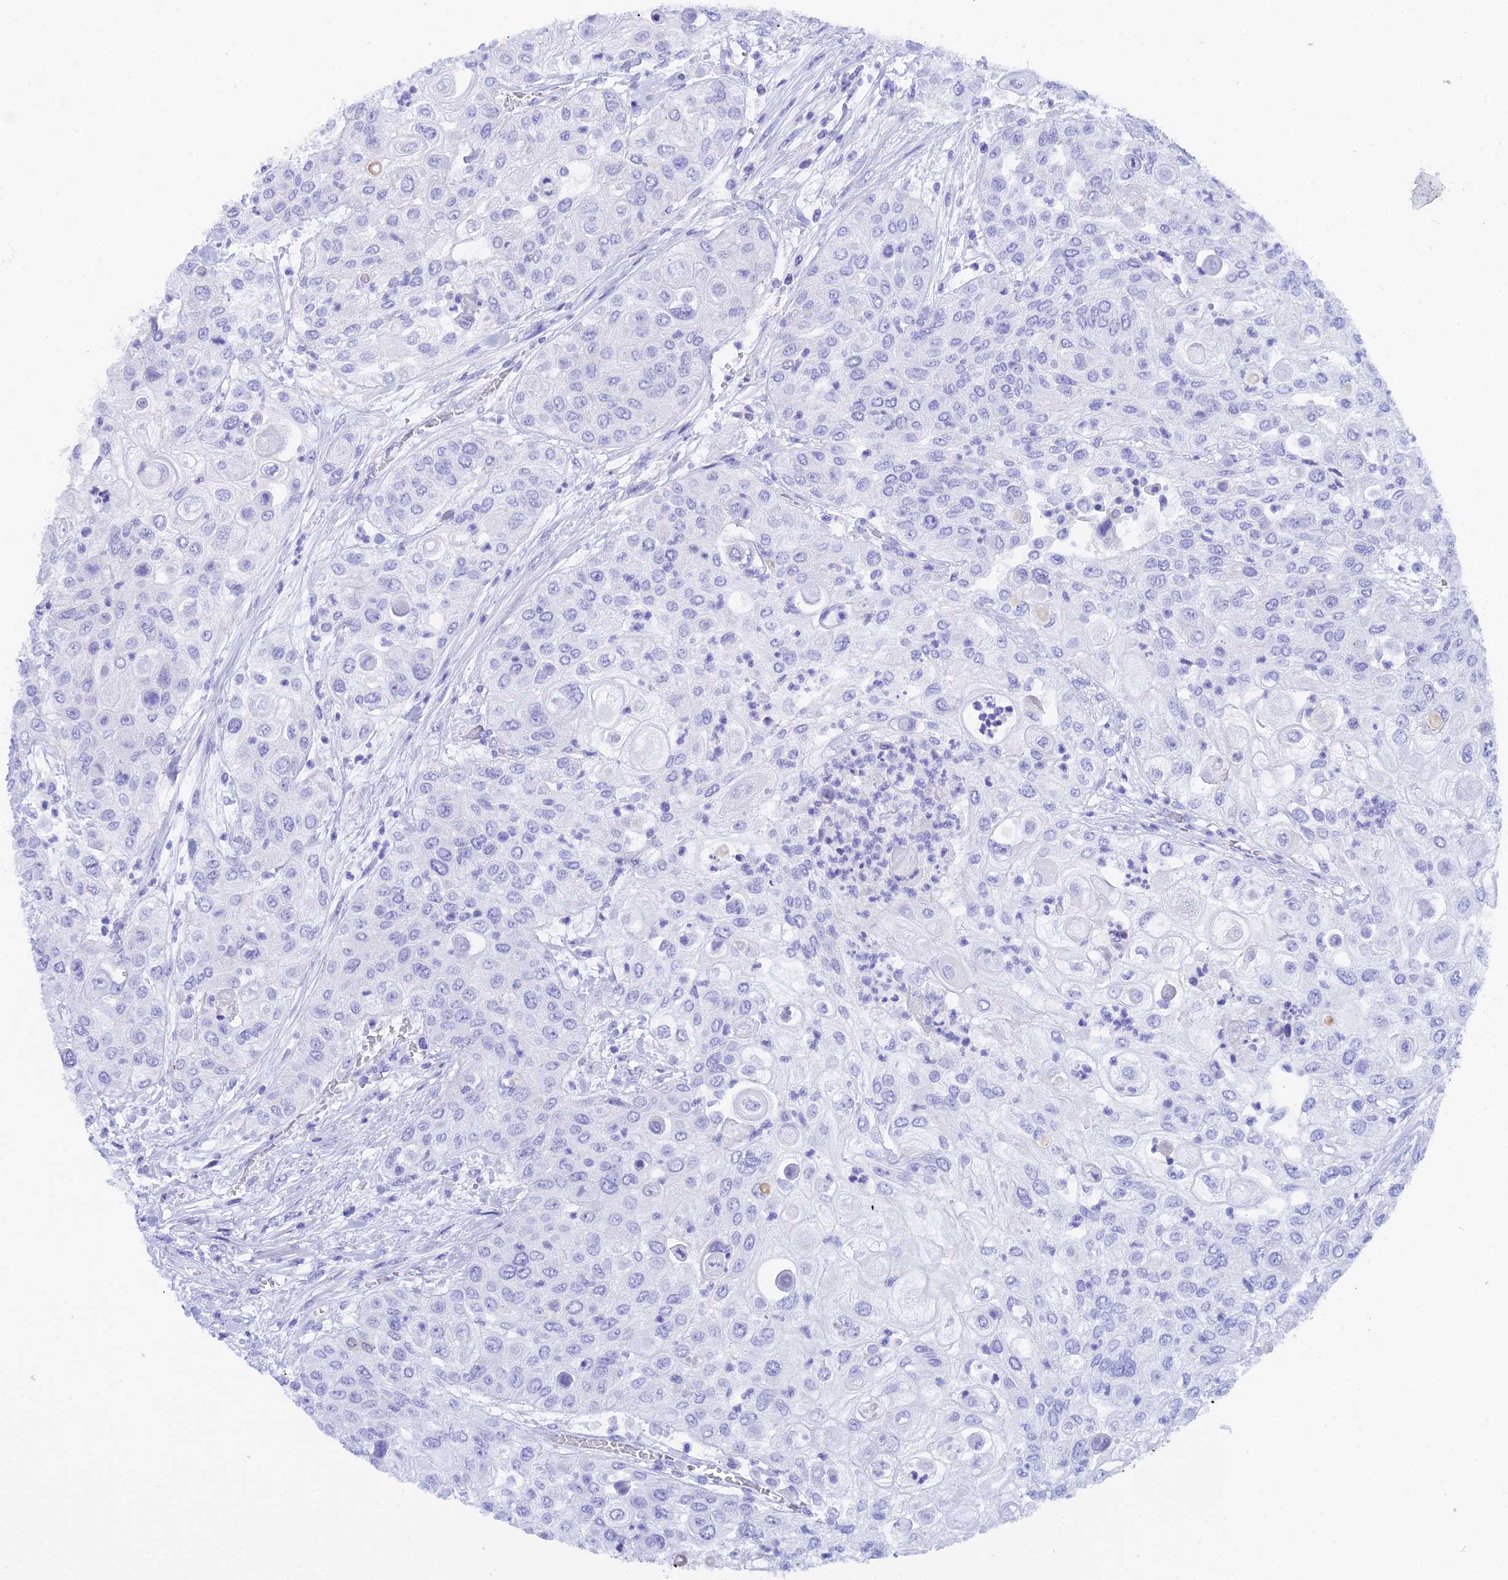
{"staining": {"intensity": "negative", "quantity": "none", "location": "none"}, "tissue": "urothelial cancer", "cell_type": "Tumor cells", "image_type": "cancer", "snomed": [{"axis": "morphology", "description": "Urothelial carcinoma, High grade"}, {"axis": "topography", "description": "Urinary bladder"}], "caption": "Immunohistochemistry (IHC) of high-grade urothelial carcinoma reveals no staining in tumor cells. (Brightfield microscopy of DAB (3,3'-diaminobenzidine) IHC at high magnification).", "gene": "REG1A", "patient": {"sex": "female", "age": 79}}